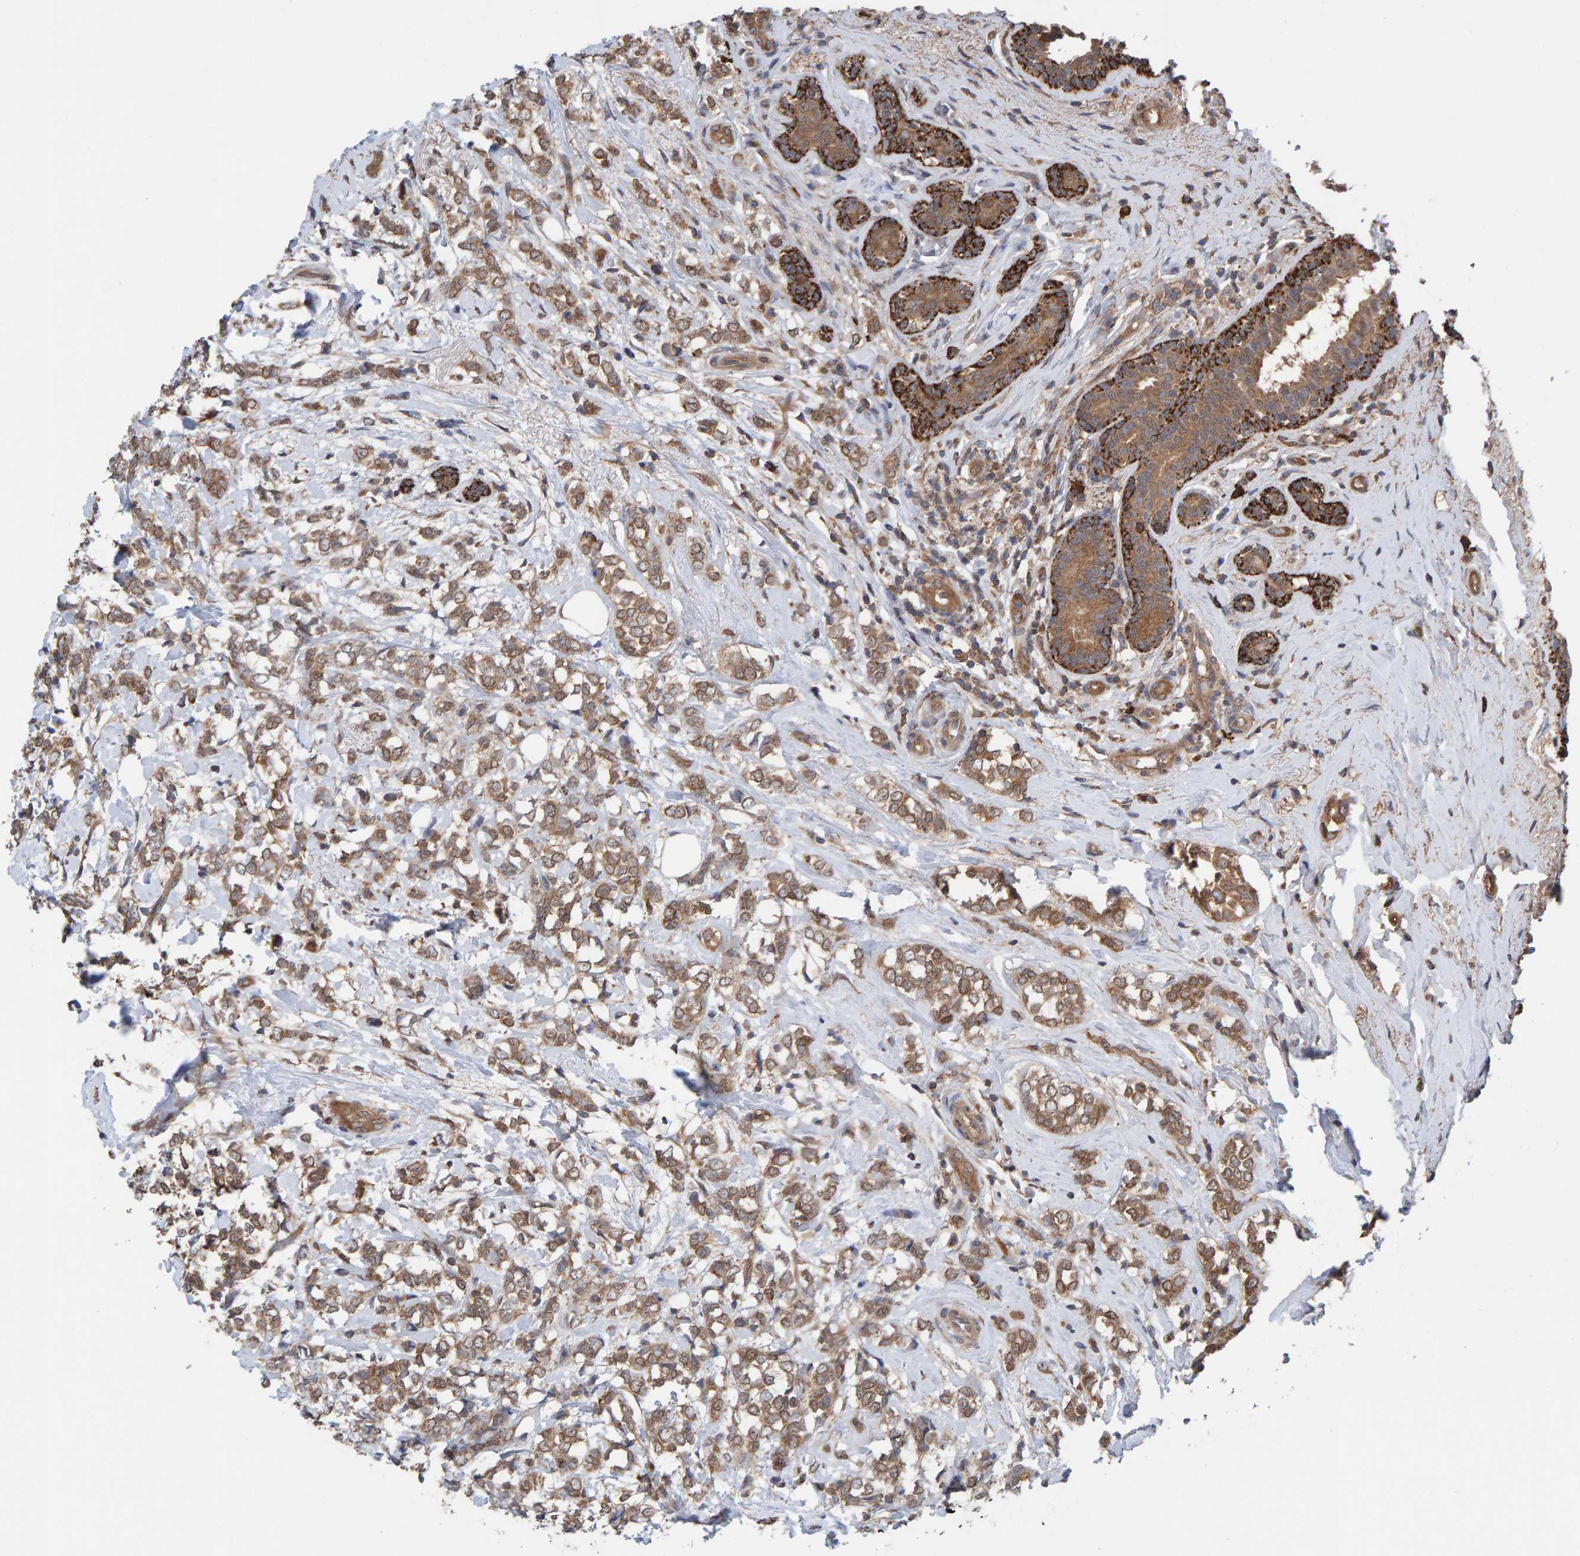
{"staining": {"intensity": "moderate", "quantity": ">75%", "location": "cytoplasmic/membranous"}, "tissue": "breast cancer", "cell_type": "Tumor cells", "image_type": "cancer", "snomed": [{"axis": "morphology", "description": "Normal tissue, NOS"}, {"axis": "morphology", "description": "Lobular carcinoma"}, {"axis": "topography", "description": "Breast"}], "caption": "Breast cancer tissue shows moderate cytoplasmic/membranous positivity in approximately >75% of tumor cells", "gene": "LRSAM1", "patient": {"sex": "female", "age": 47}}